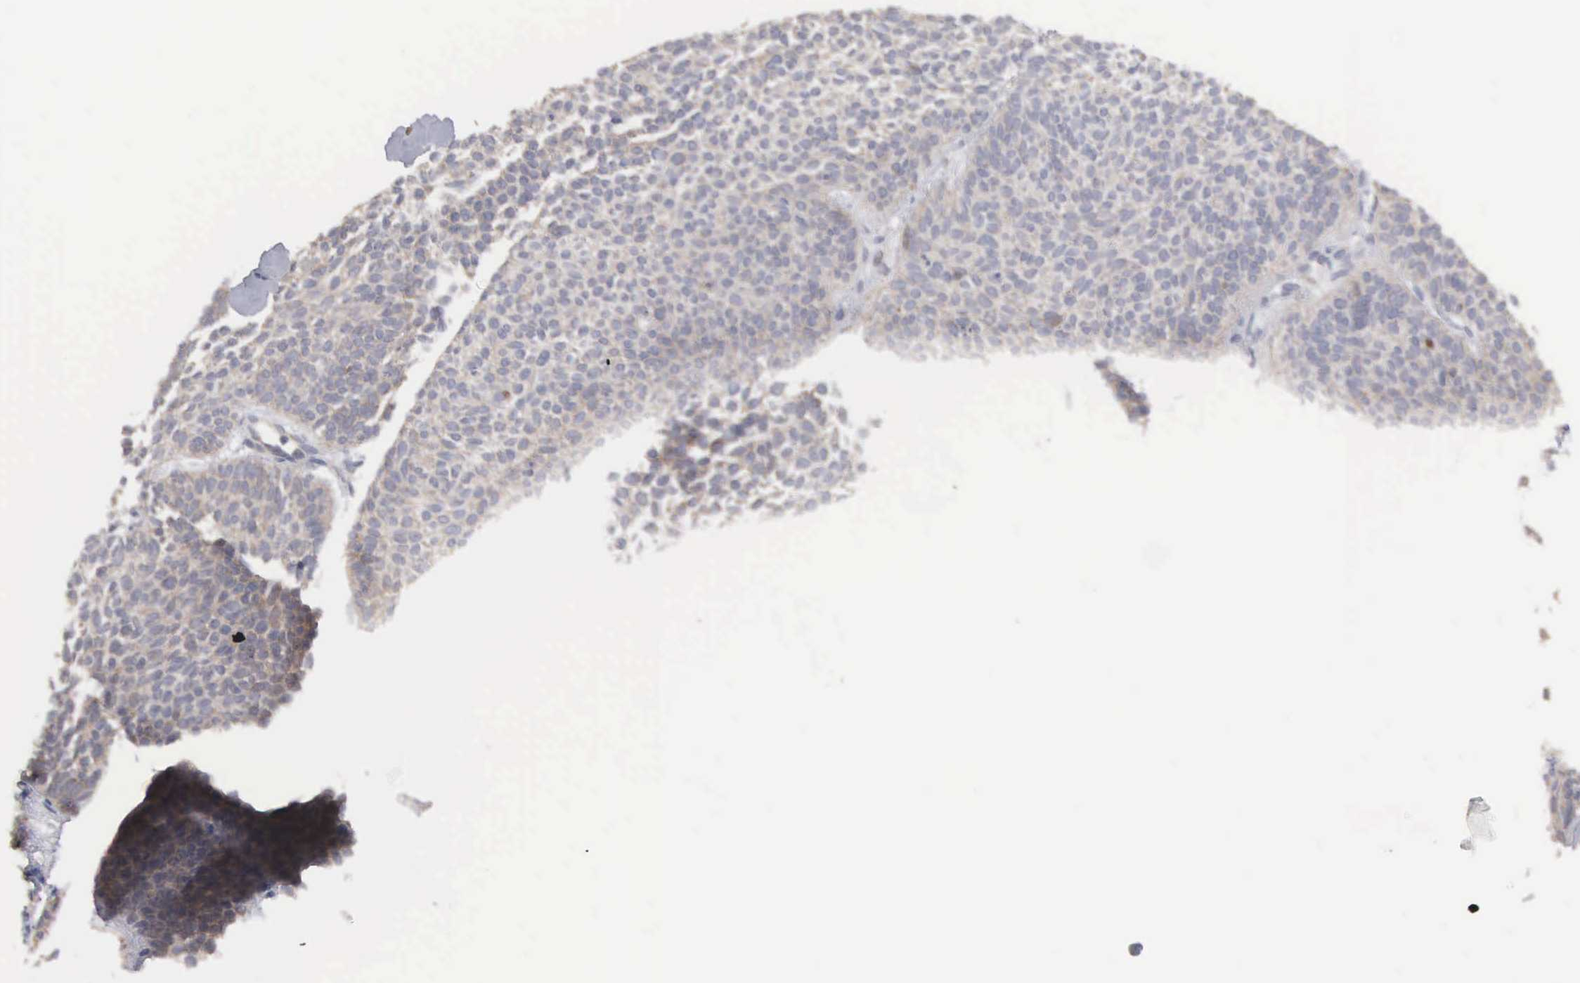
{"staining": {"intensity": "weak", "quantity": ">75%", "location": "cytoplasmic/membranous"}, "tissue": "skin cancer", "cell_type": "Tumor cells", "image_type": "cancer", "snomed": [{"axis": "morphology", "description": "Basal cell carcinoma"}, {"axis": "topography", "description": "Skin"}], "caption": "Approximately >75% of tumor cells in skin basal cell carcinoma show weak cytoplasmic/membranous protein staining as visualized by brown immunohistochemical staining.", "gene": "INF2", "patient": {"sex": "male", "age": 84}}